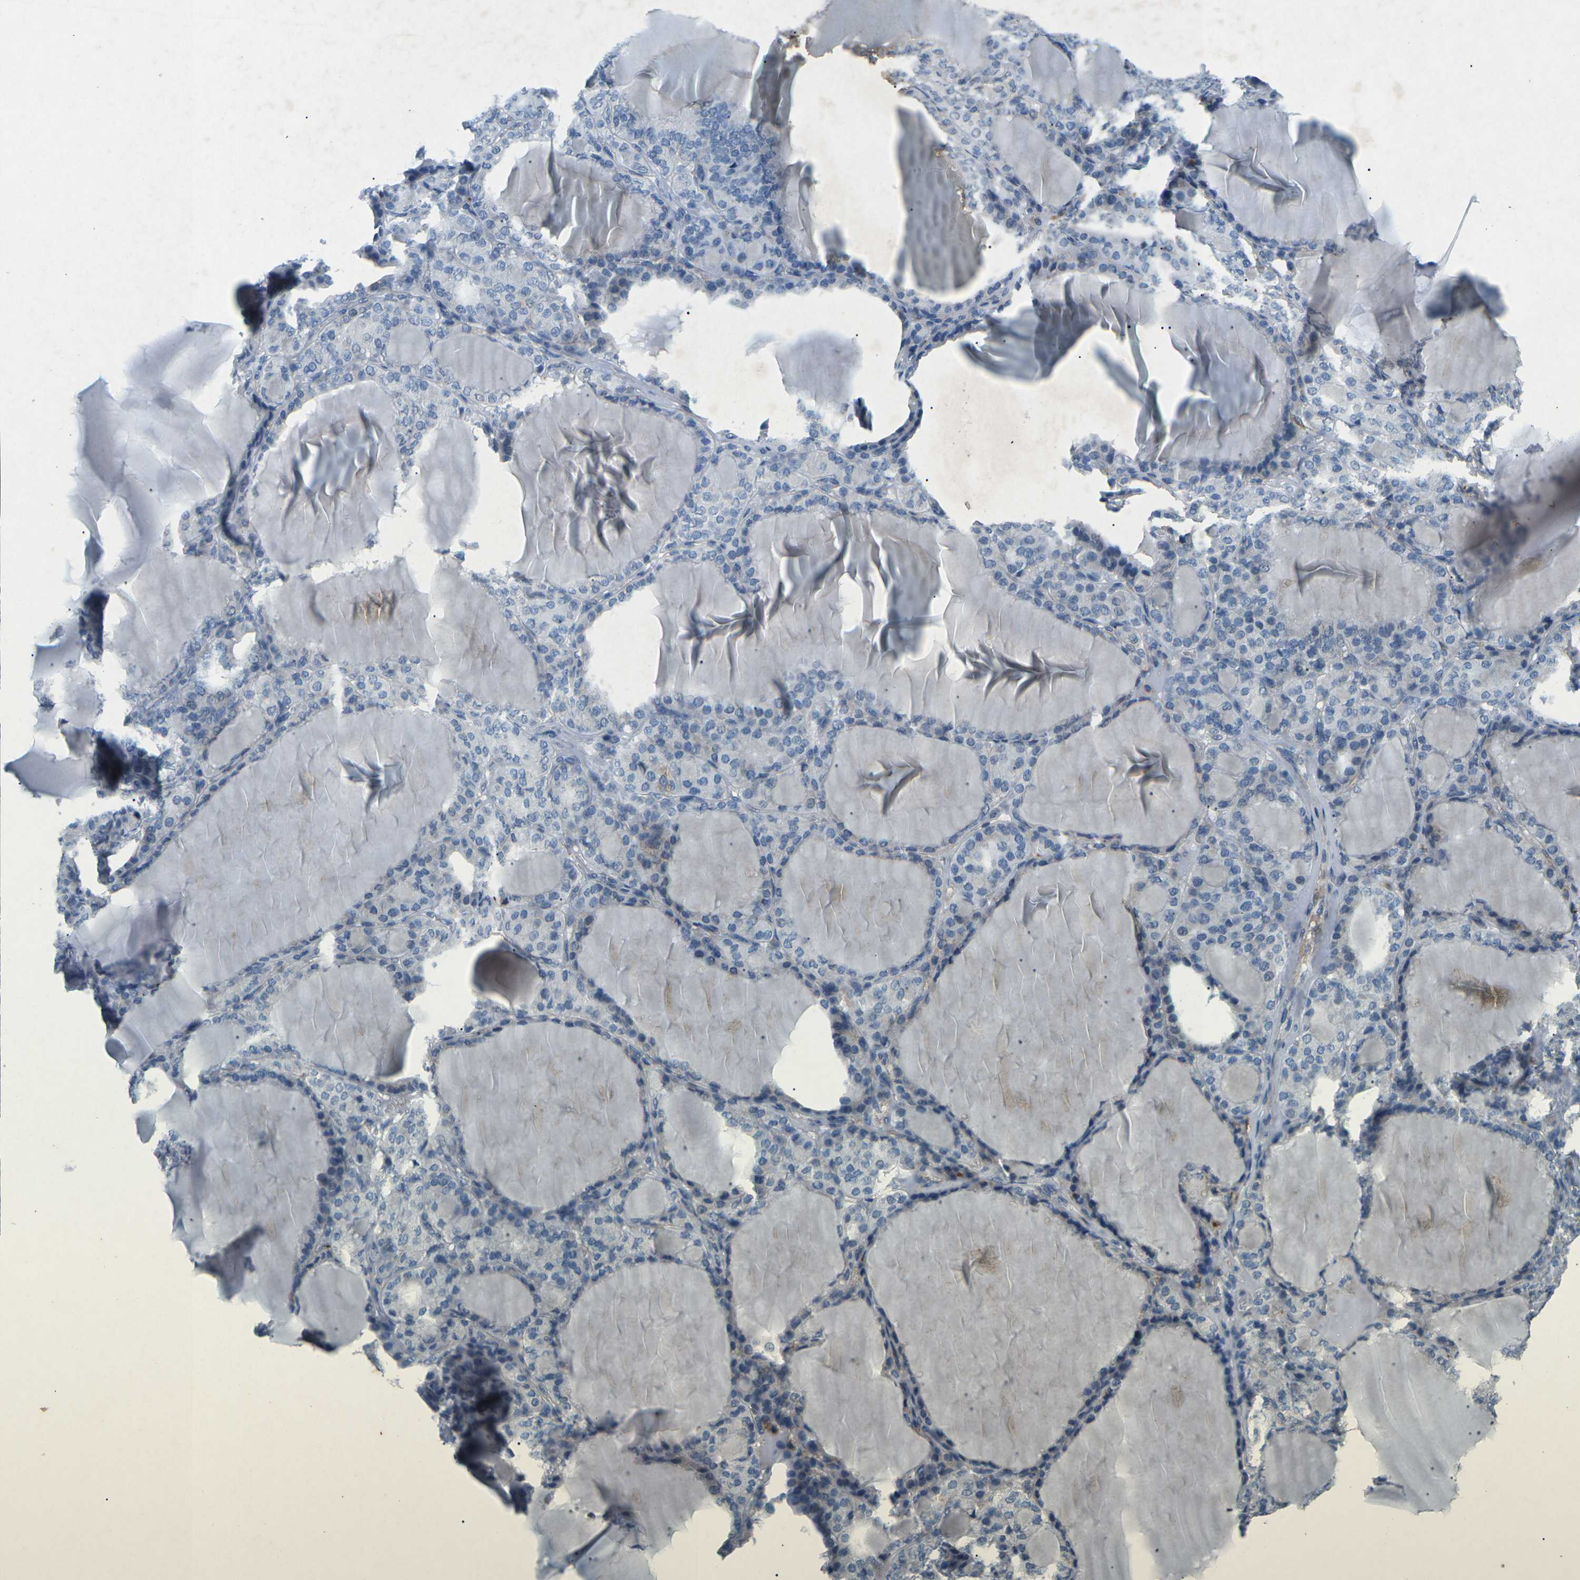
{"staining": {"intensity": "negative", "quantity": "none", "location": "none"}, "tissue": "thyroid gland", "cell_type": "Glandular cells", "image_type": "normal", "snomed": [{"axis": "morphology", "description": "Normal tissue, NOS"}, {"axis": "topography", "description": "Thyroid gland"}], "caption": "Immunohistochemistry of normal thyroid gland displays no staining in glandular cells.", "gene": "A1BG", "patient": {"sex": "female", "age": 28}}